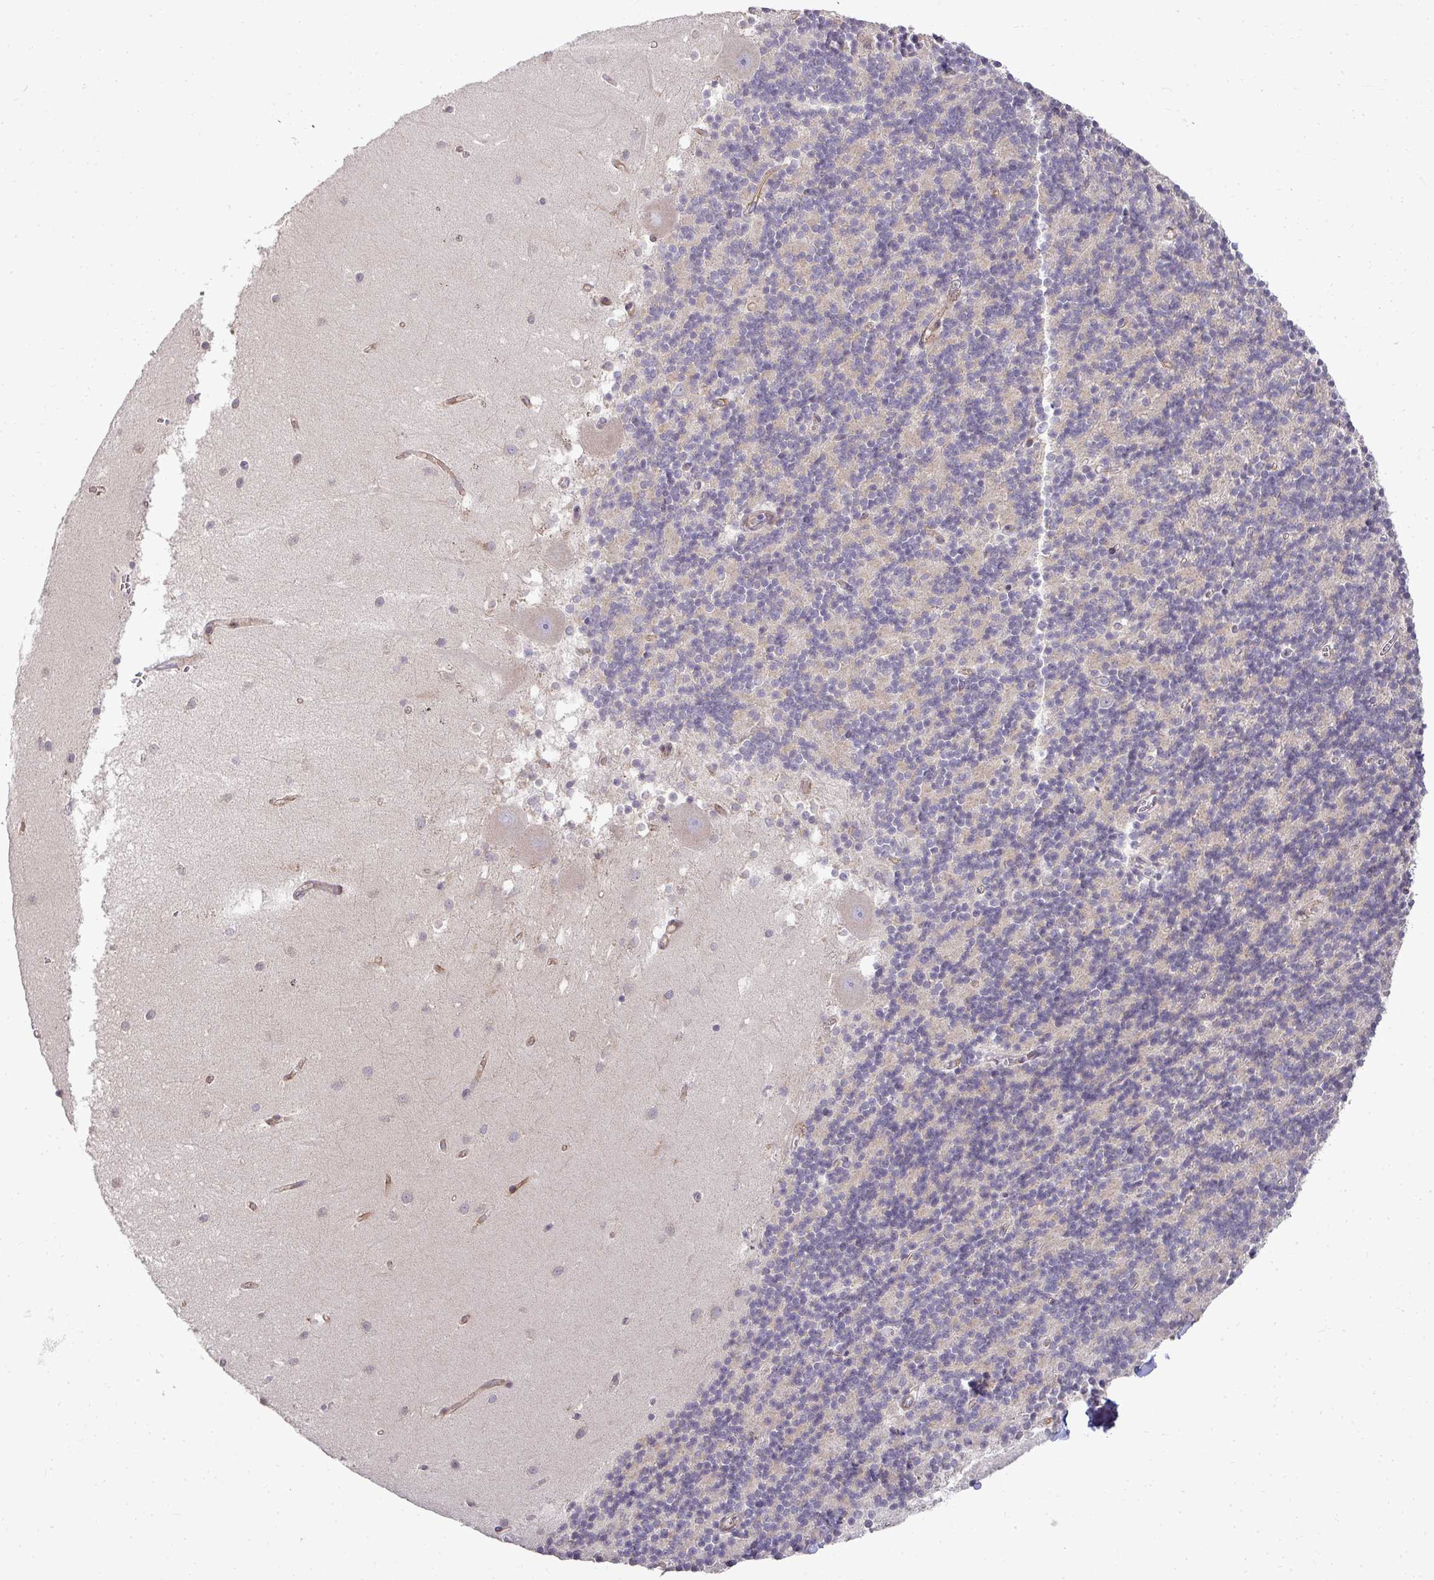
{"staining": {"intensity": "weak", "quantity": "25%-75%", "location": "cytoplasmic/membranous"}, "tissue": "cerebellum", "cell_type": "Cells in granular layer", "image_type": "normal", "snomed": [{"axis": "morphology", "description": "Normal tissue, NOS"}, {"axis": "topography", "description": "Cerebellum"}], "caption": "Cells in granular layer demonstrate weak cytoplasmic/membranous positivity in about 25%-75% of cells in benign cerebellum.", "gene": "SH2D1B", "patient": {"sex": "male", "age": 54}}